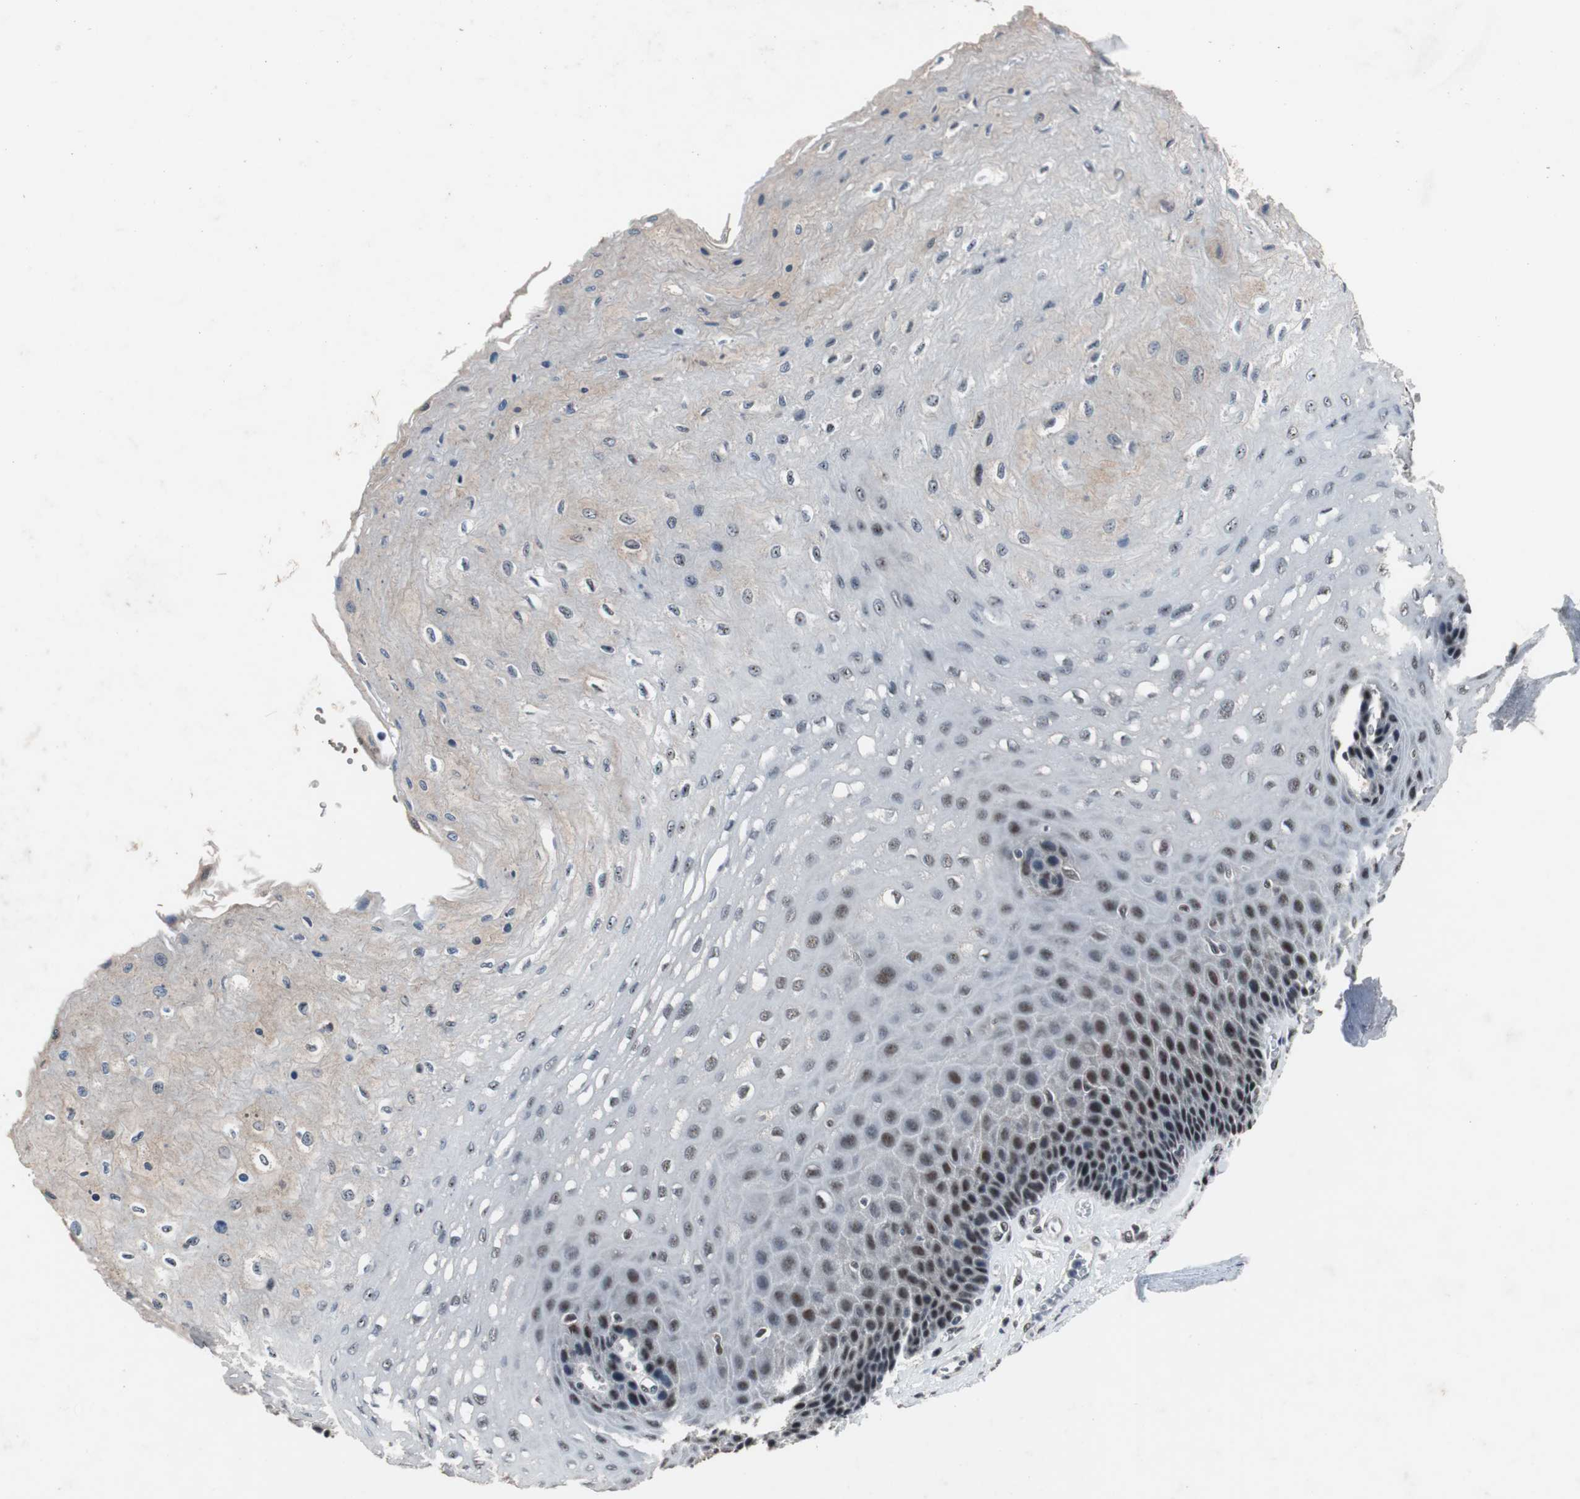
{"staining": {"intensity": "moderate", "quantity": "25%-75%", "location": "nuclear"}, "tissue": "esophagus", "cell_type": "Squamous epithelial cells", "image_type": "normal", "snomed": [{"axis": "morphology", "description": "Normal tissue, NOS"}, {"axis": "topography", "description": "Esophagus"}], "caption": "Normal esophagus shows moderate nuclear staining in about 25%-75% of squamous epithelial cells, visualized by immunohistochemistry.", "gene": "USP28", "patient": {"sex": "female", "age": 72}}